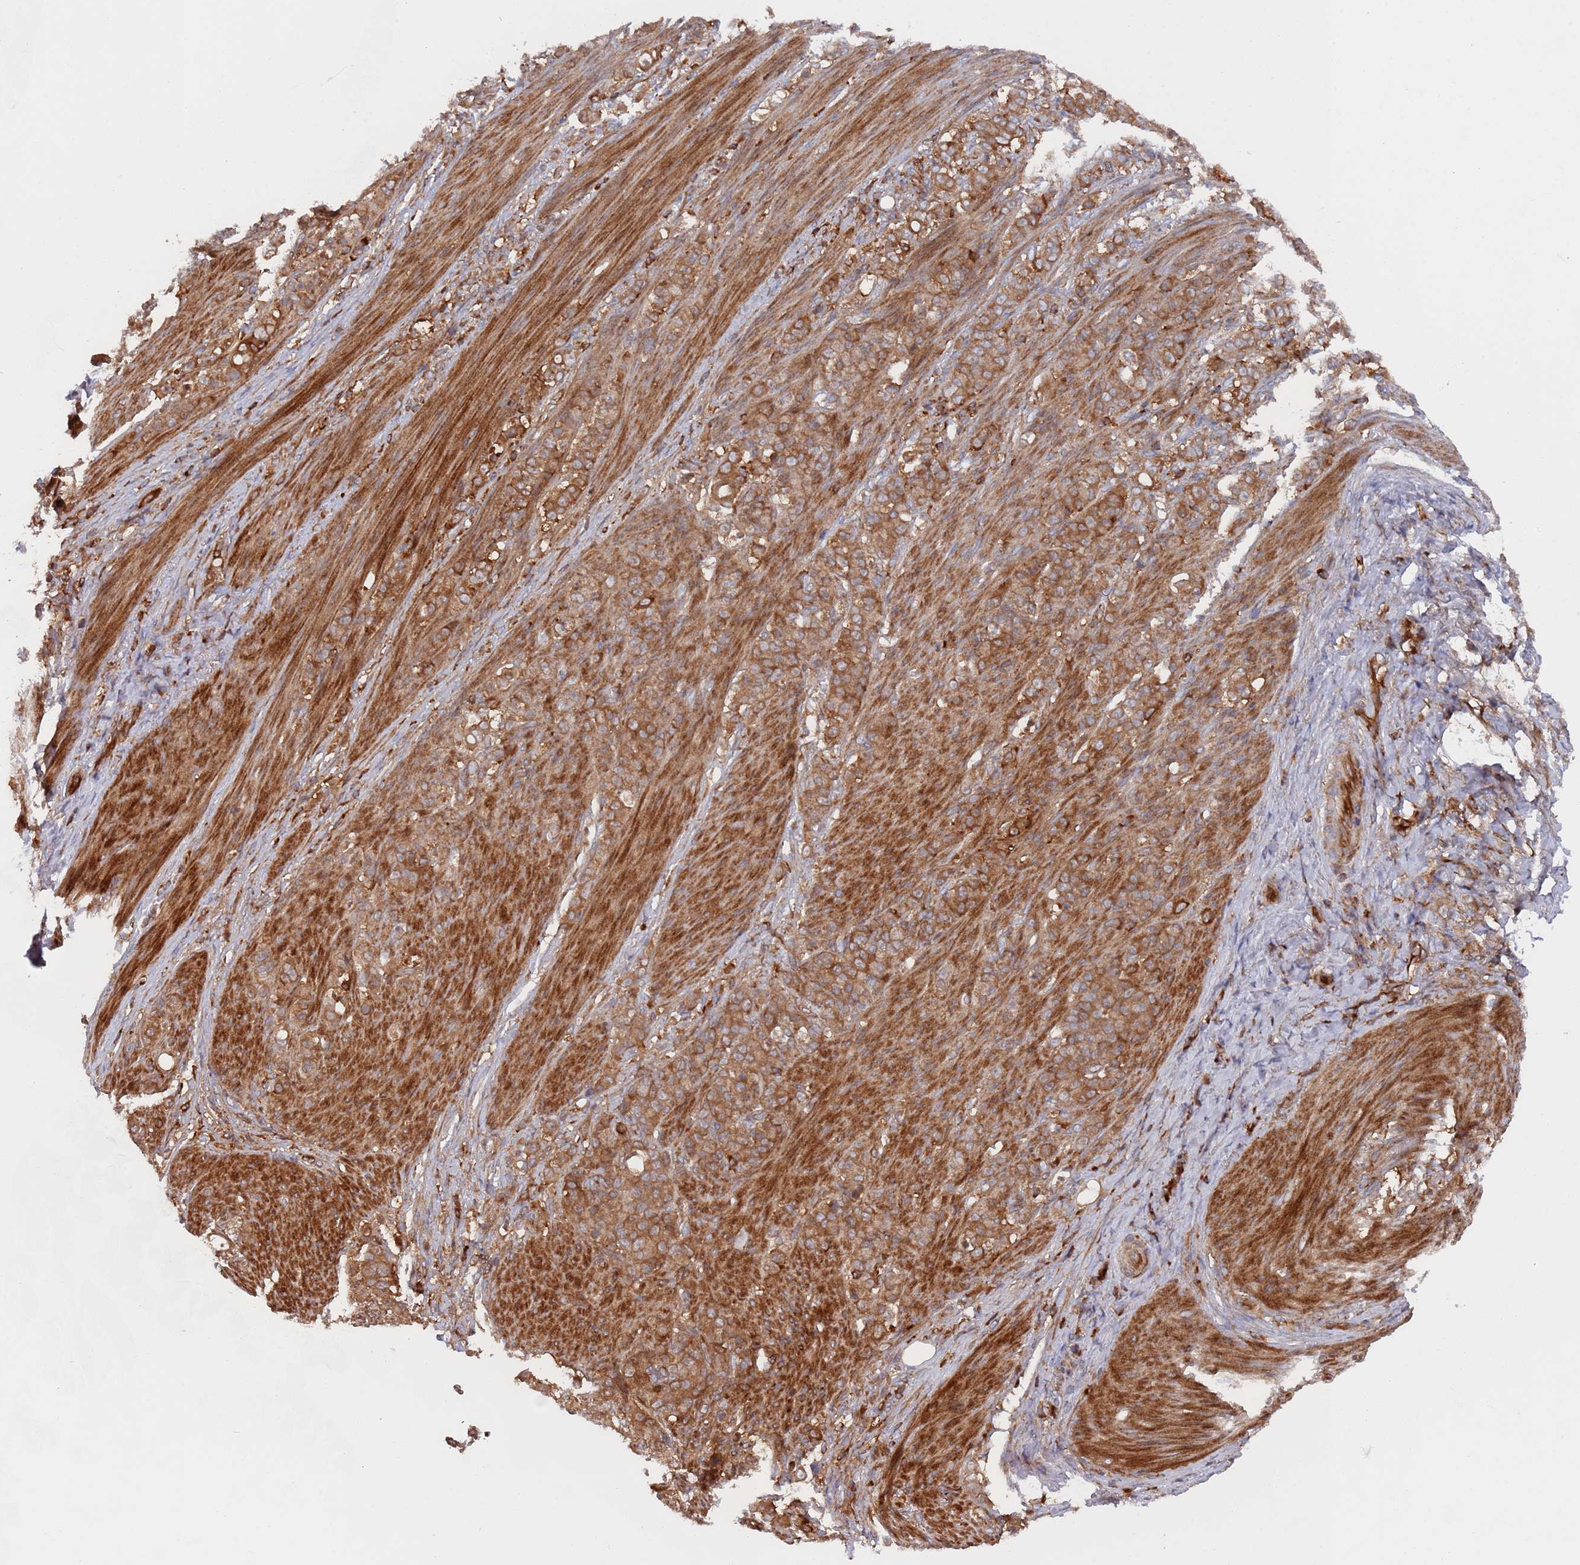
{"staining": {"intensity": "moderate", "quantity": ">75%", "location": "cytoplasmic/membranous"}, "tissue": "stomach cancer", "cell_type": "Tumor cells", "image_type": "cancer", "snomed": [{"axis": "morphology", "description": "Adenocarcinoma, NOS"}, {"axis": "topography", "description": "Stomach"}], "caption": "A brown stain labels moderate cytoplasmic/membranous staining of a protein in human stomach cancer (adenocarcinoma) tumor cells.", "gene": "DDX60", "patient": {"sex": "female", "age": 79}}